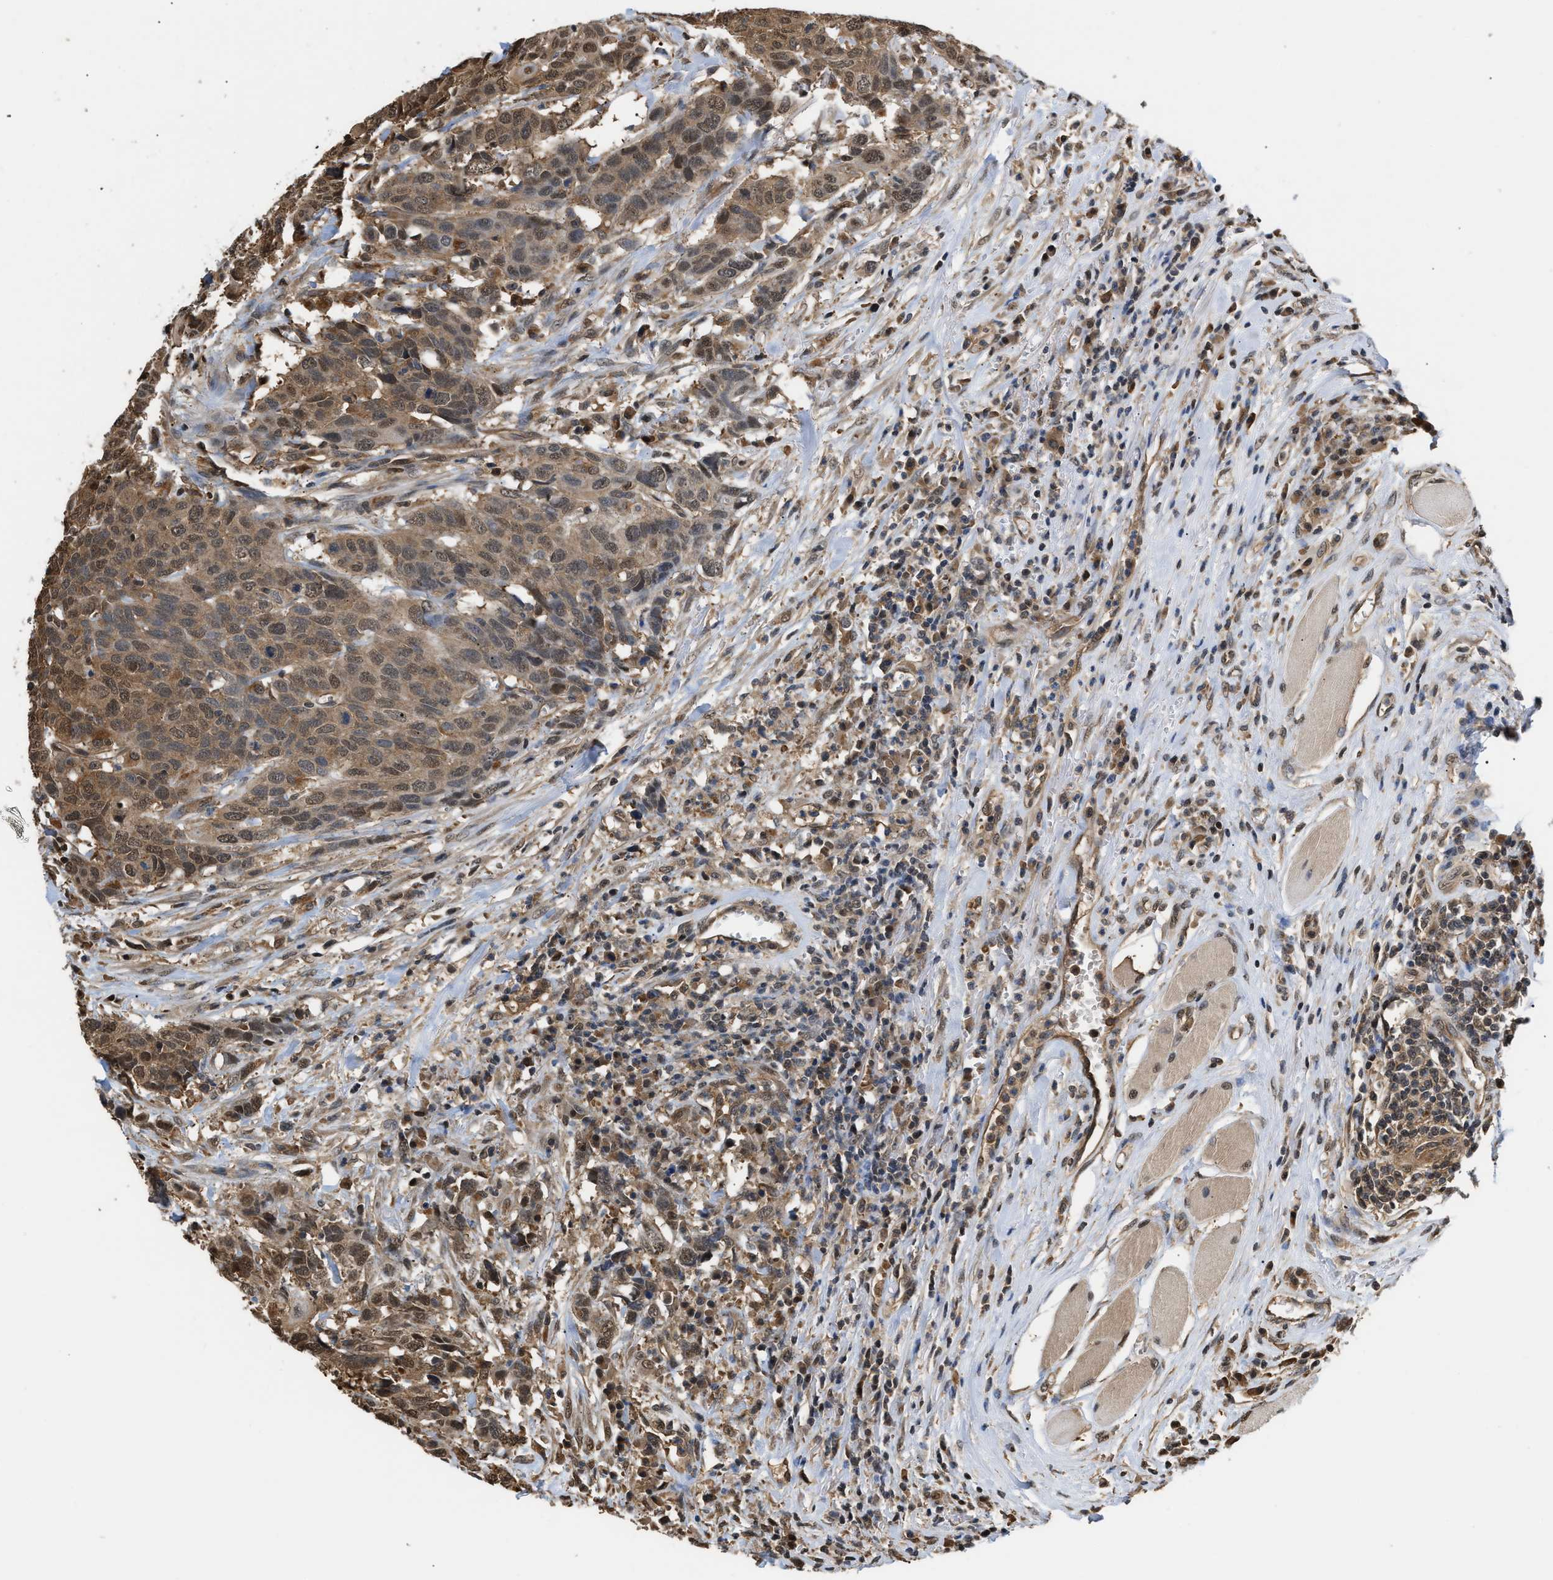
{"staining": {"intensity": "moderate", "quantity": ">75%", "location": "cytoplasmic/membranous,nuclear"}, "tissue": "head and neck cancer", "cell_type": "Tumor cells", "image_type": "cancer", "snomed": [{"axis": "morphology", "description": "Squamous cell carcinoma, NOS"}, {"axis": "topography", "description": "Head-Neck"}], "caption": "DAB immunohistochemical staining of squamous cell carcinoma (head and neck) displays moderate cytoplasmic/membranous and nuclear protein staining in about >75% of tumor cells.", "gene": "SCAI", "patient": {"sex": "male", "age": 66}}